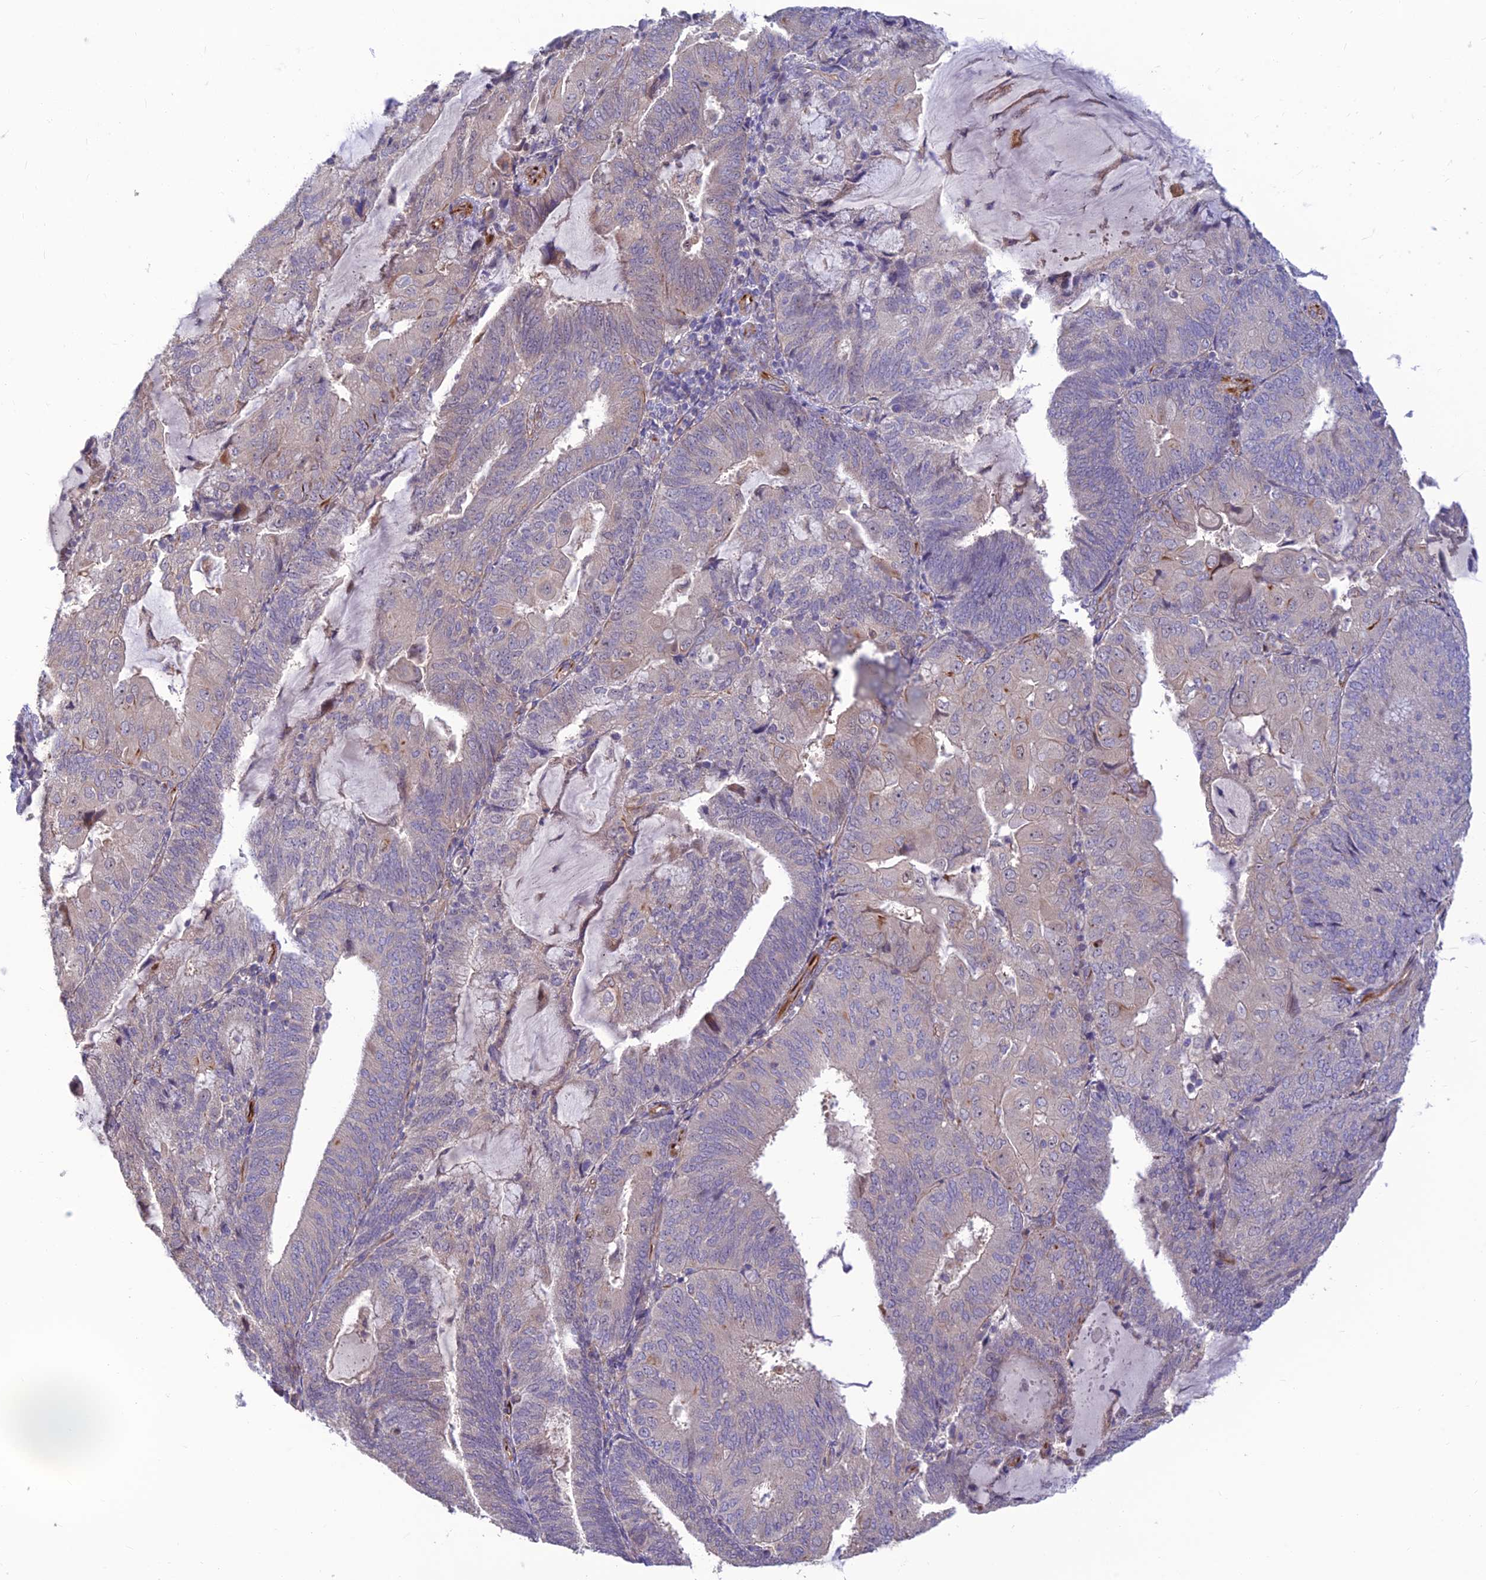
{"staining": {"intensity": "negative", "quantity": "none", "location": "none"}, "tissue": "endometrial cancer", "cell_type": "Tumor cells", "image_type": "cancer", "snomed": [{"axis": "morphology", "description": "Adenocarcinoma, NOS"}, {"axis": "topography", "description": "Endometrium"}], "caption": "An image of human endometrial adenocarcinoma is negative for staining in tumor cells.", "gene": "ST8SIA5", "patient": {"sex": "female", "age": 81}}